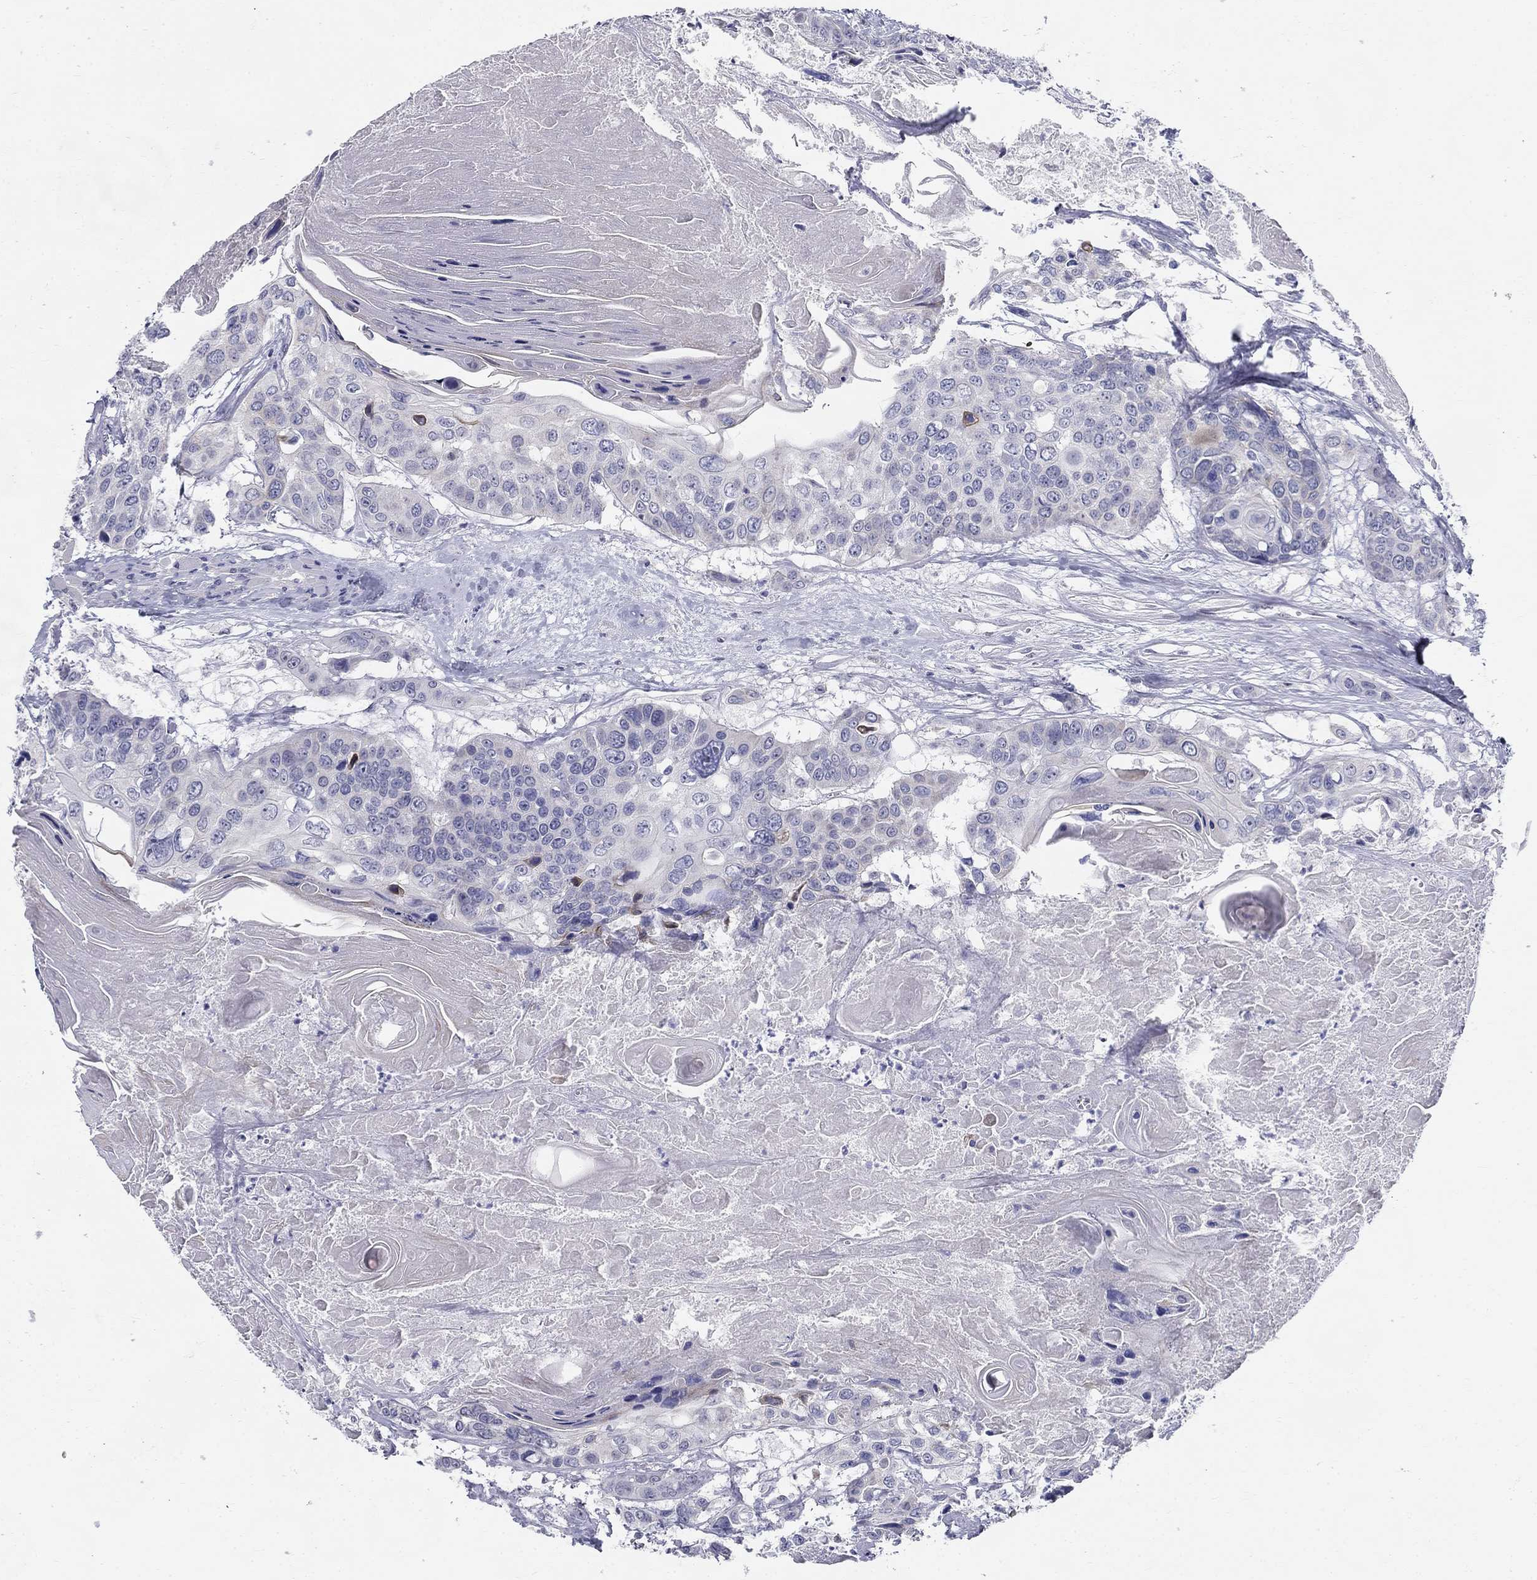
{"staining": {"intensity": "negative", "quantity": "none", "location": "none"}, "tissue": "head and neck cancer", "cell_type": "Tumor cells", "image_type": "cancer", "snomed": [{"axis": "morphology", "description": "Squamous cell carcinoma, NOS"}, {"axis": "topography", "description": "Oral tissue"}, {"axis": "topography", "description": "Head-Neck"}], "caption": "A photomicrograph of human head and neck cancer is negative for staining in tumor cells.", "gene": "GUCA1A", "patient": {"sex": "male", "age": 56}}